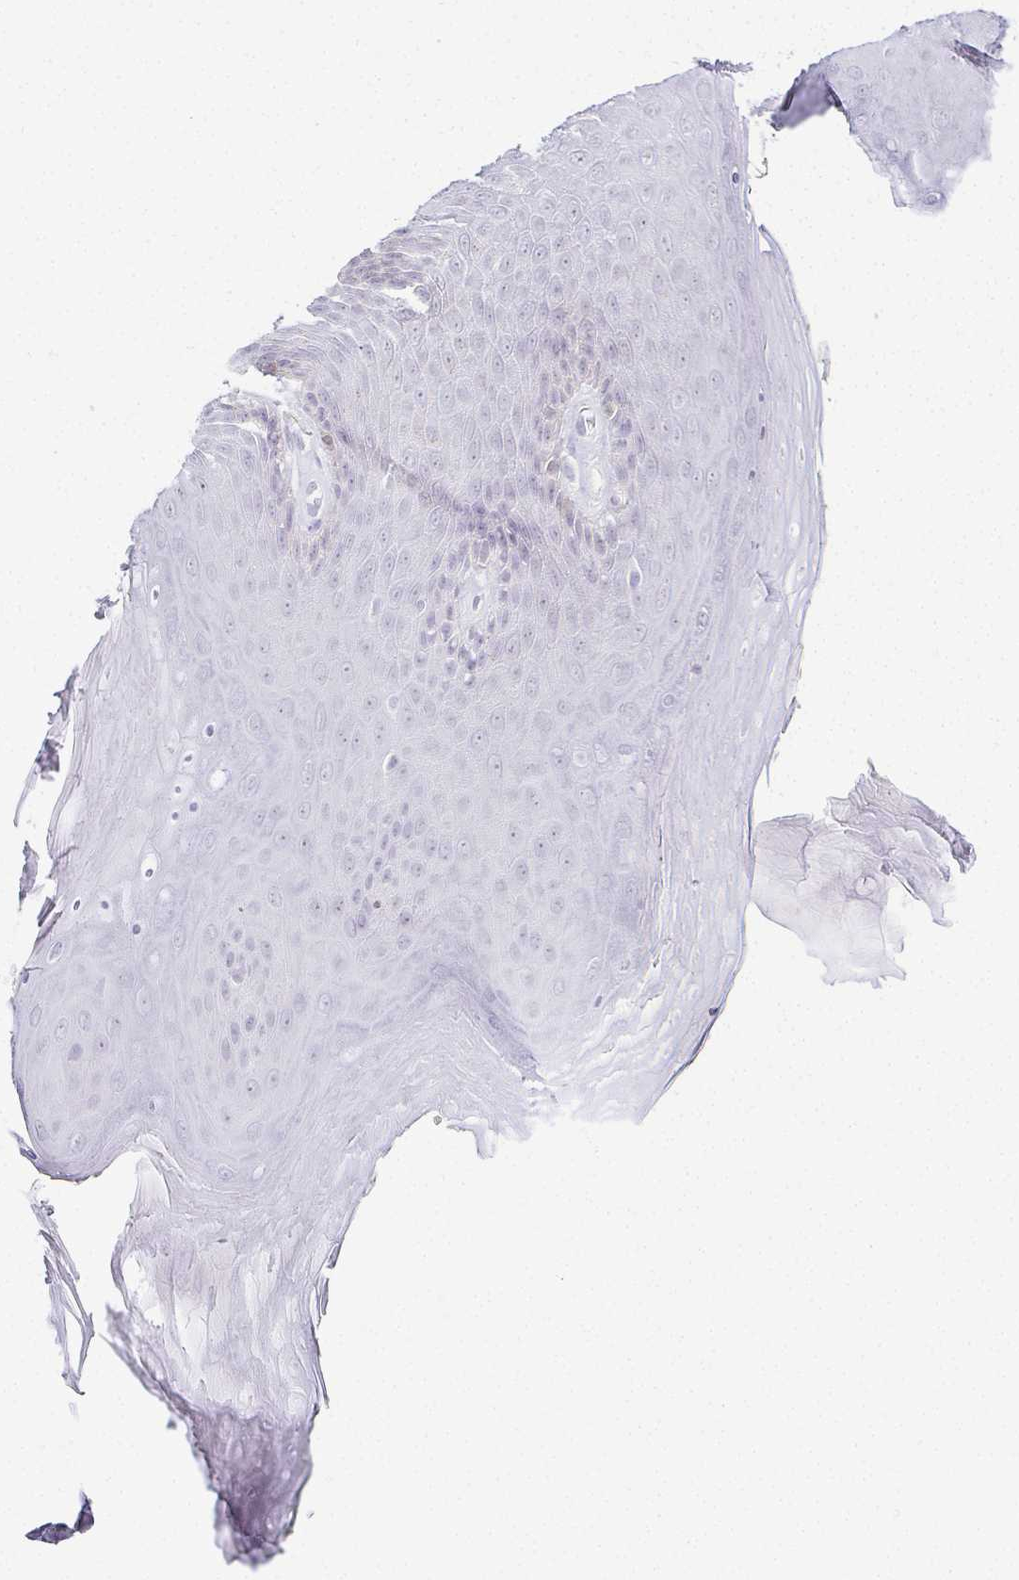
{"staining": {"intensity": "negative", "quantity": "none", "location": "none"}, "tissue": "skin", "cell_type": "Epidermal cells", "image_type": "normal", "snomed": [{"axis": "morphology", "description": "Normal tissue, NOS"}, {"axis": "topography", "description": "Anal"}, {"axis": "topography", "description": "Peripheral nerve tissue"}], "caption": "Immunohistochemistry micrograph of unremarkable skin stained for a protein (brown), which shows no positivity in epidermal cells.", "gene": "ACAN", "patient": {"sex": "male", "age": 53}}